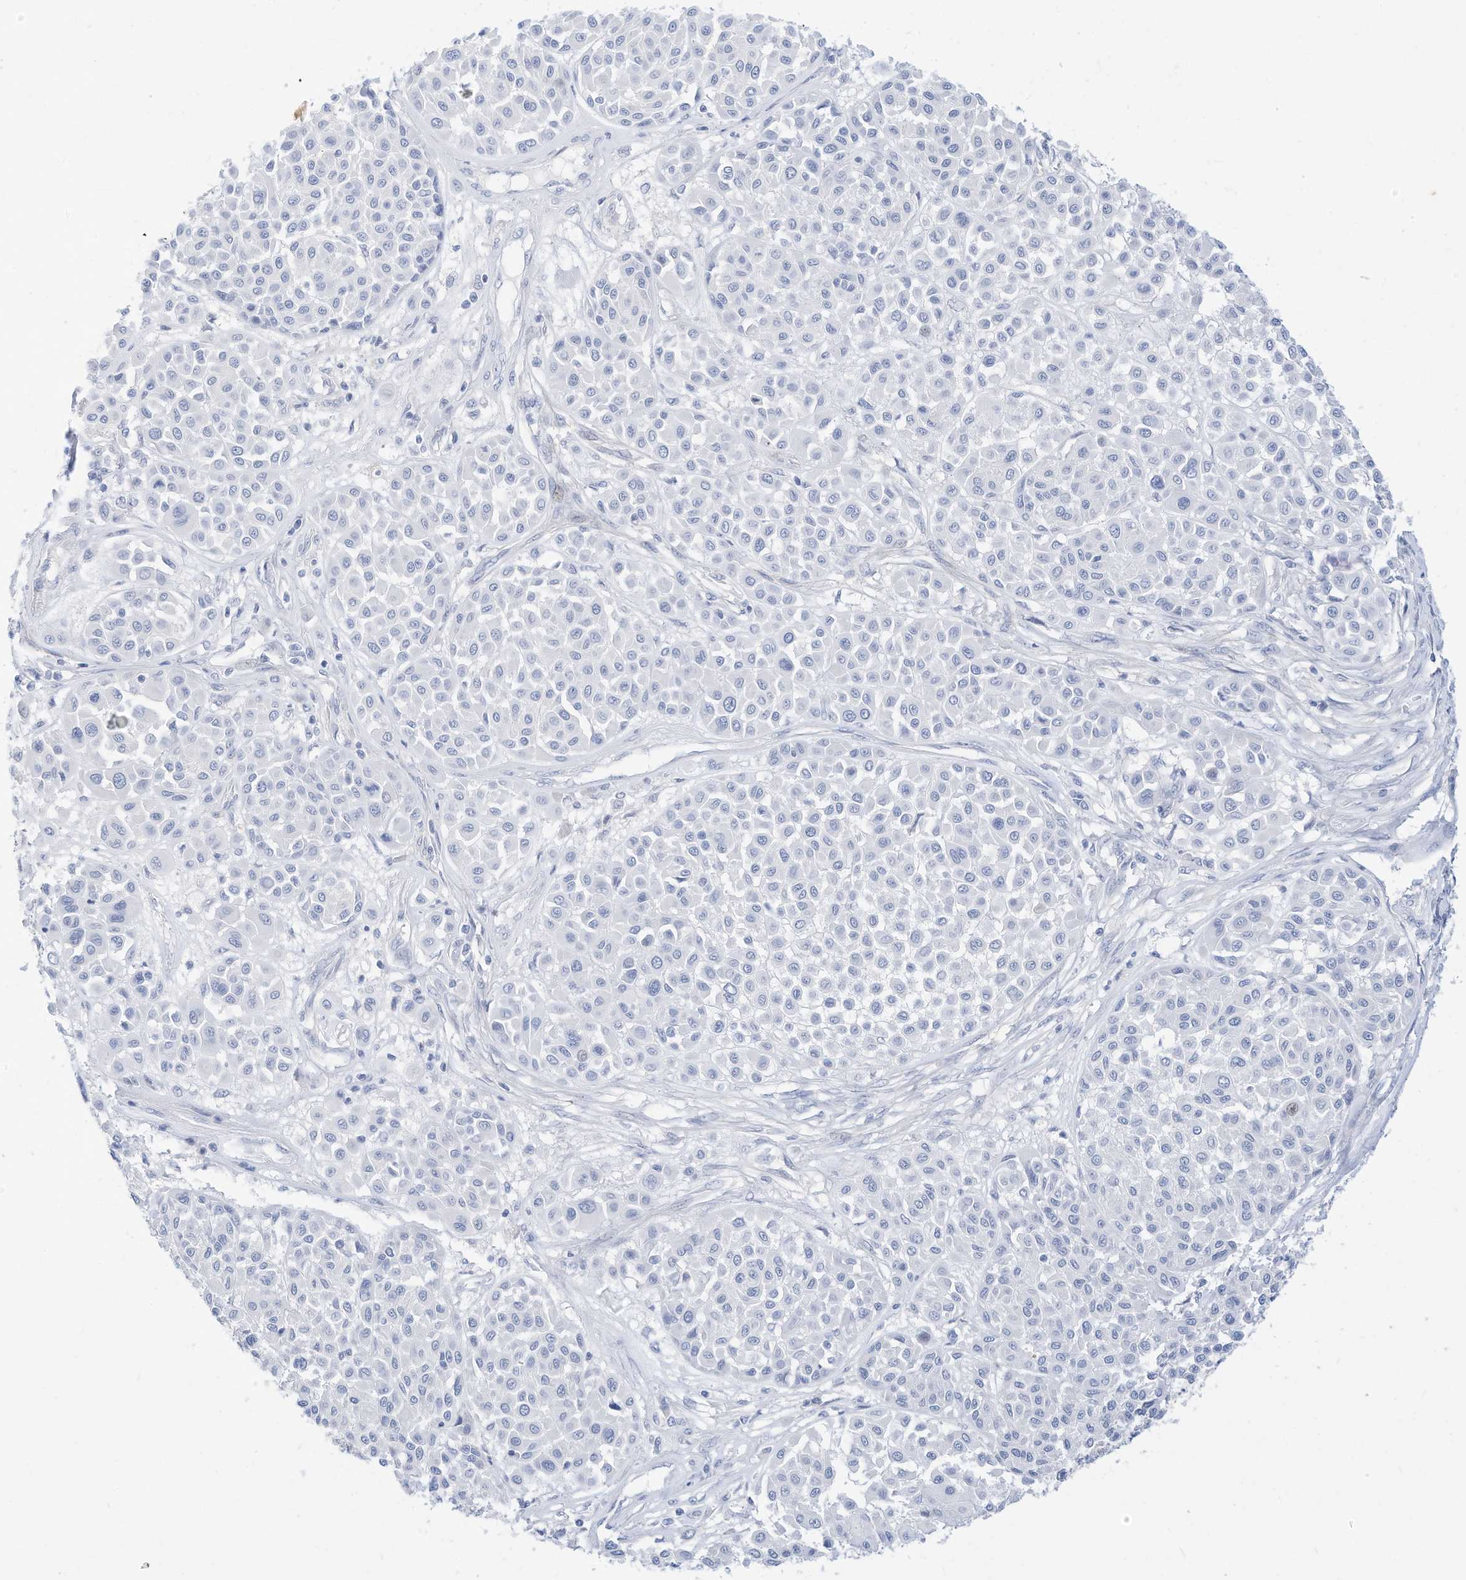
{"staining": {"intensity": "negative", "quantity": "none", "location": "none"}, "tissue": "melanoma", "cell_type": "Tumor cells", "image_type": "cancer", "snomed": [{"axis": "morphology", "description": "Malignant melanoma, Metastatic site"}, {"axis": "topography", "description": "Soft tissue"}], "caption": "Immunohistochemistry (IHC) image of neoplastic tissue: human malignant melanoma (metastatic site) stained with DAB (3,3'-diaminobenzidine) demonstrates no significant protein positivity in tumor cells. Nuclei are stained in blue.", "gene": "SPOCD1", "patient": {"sex": "male", "age": 41}}